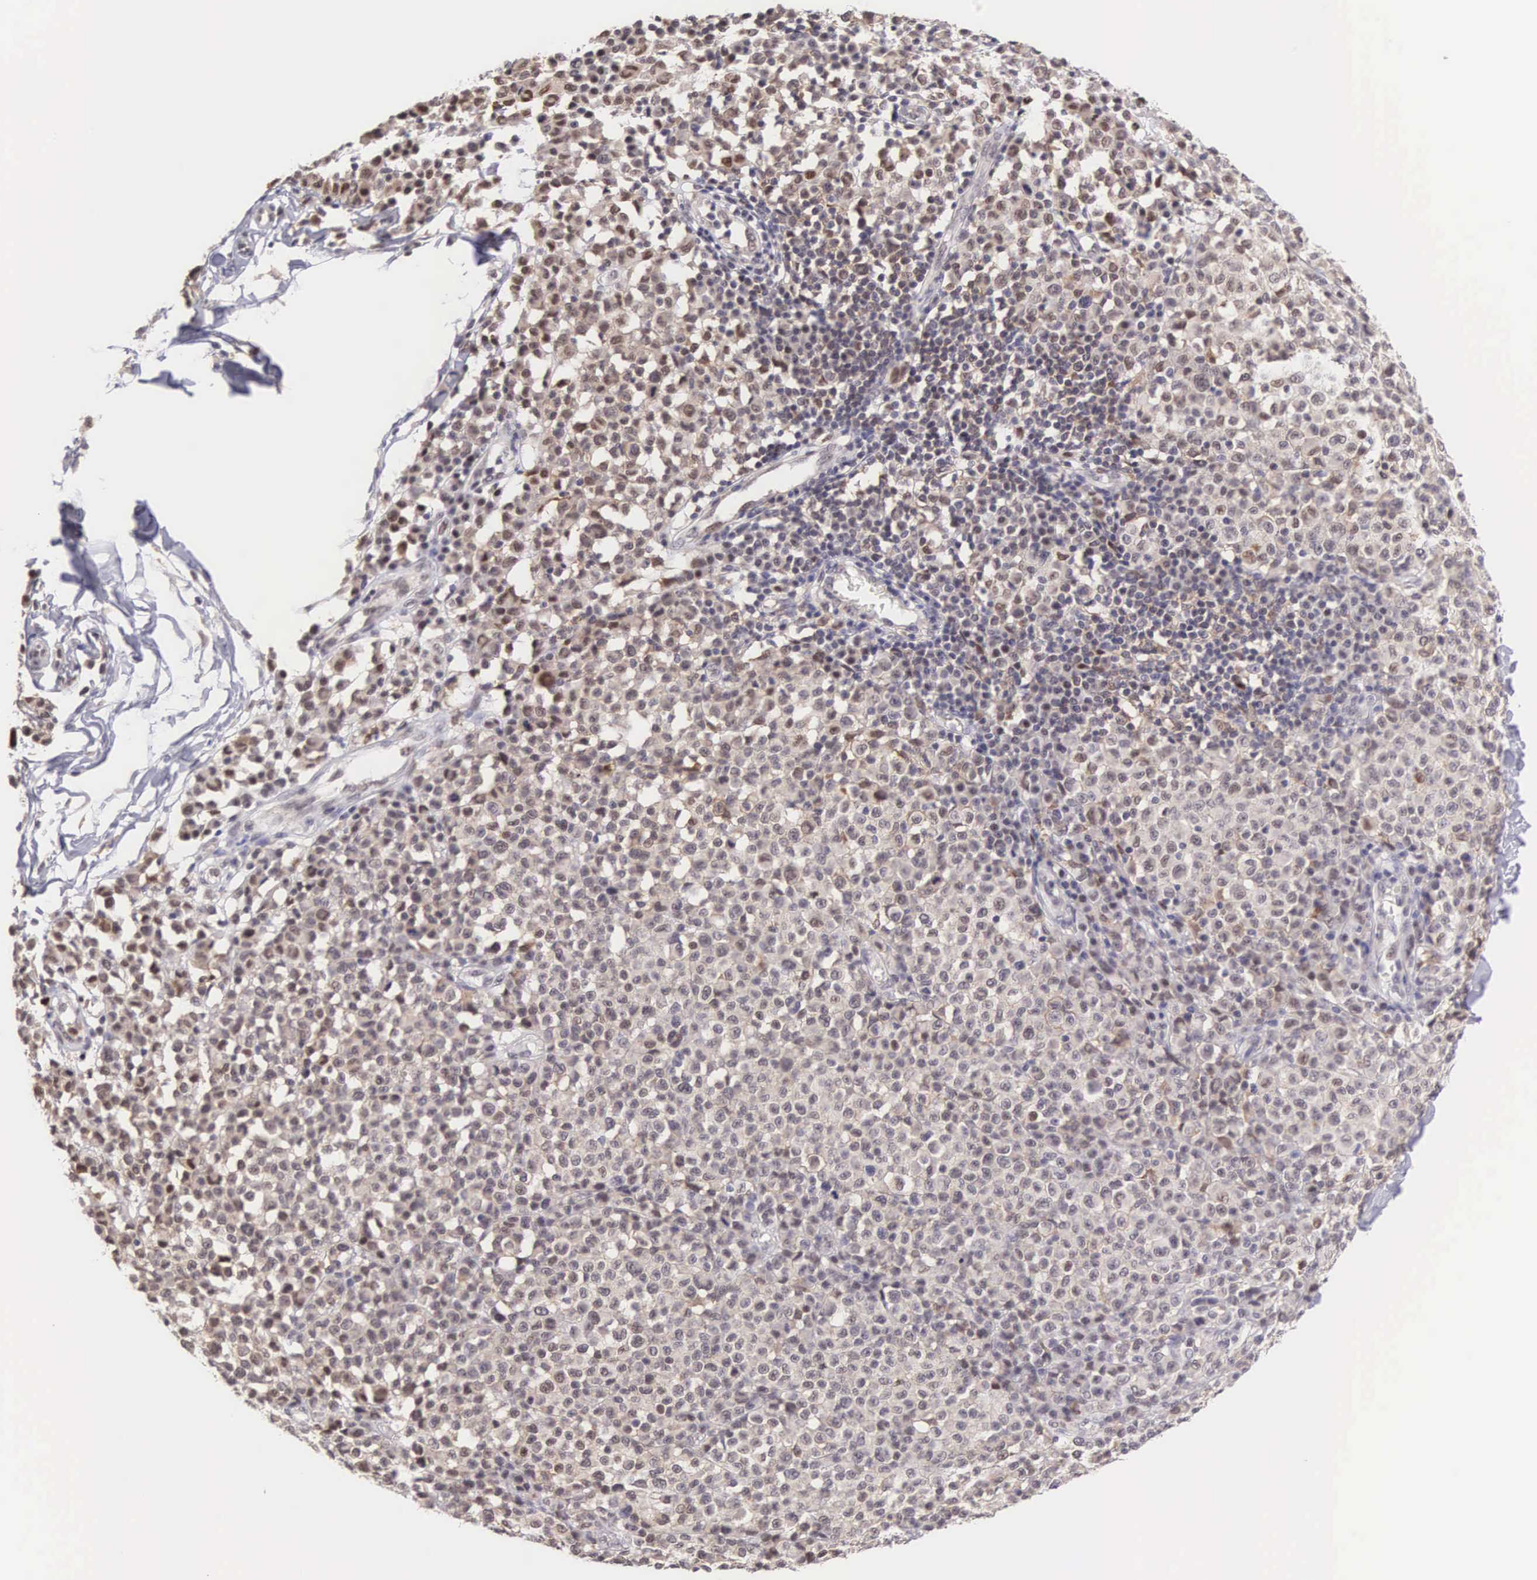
{"staining": {"intensity": "weak", "quantity": "<25%", "location": "nuclear"}, "tissue": "melanoma", "cell_type": "Tumor cells", "image_type": "cancer", "snomed": [{"axis": "morphology", "description": "Malignant melanoma, Metastatic site"}, {"axis": "topography", "description": "Skin"}], "caption": "Immunohistochemistry histopathology image of melanoma stained for a protein (brown), which exhibits no staining in tumor cells. Brightfield microscopy of immunohistochemistry (IHC) stained with DAB (3,3'-diaminobenzidine) (brown) and hematoxylin (blue), captured at high magnification.", "gene": "GRK3", "patient": {"sex": "male", "age": 32}}